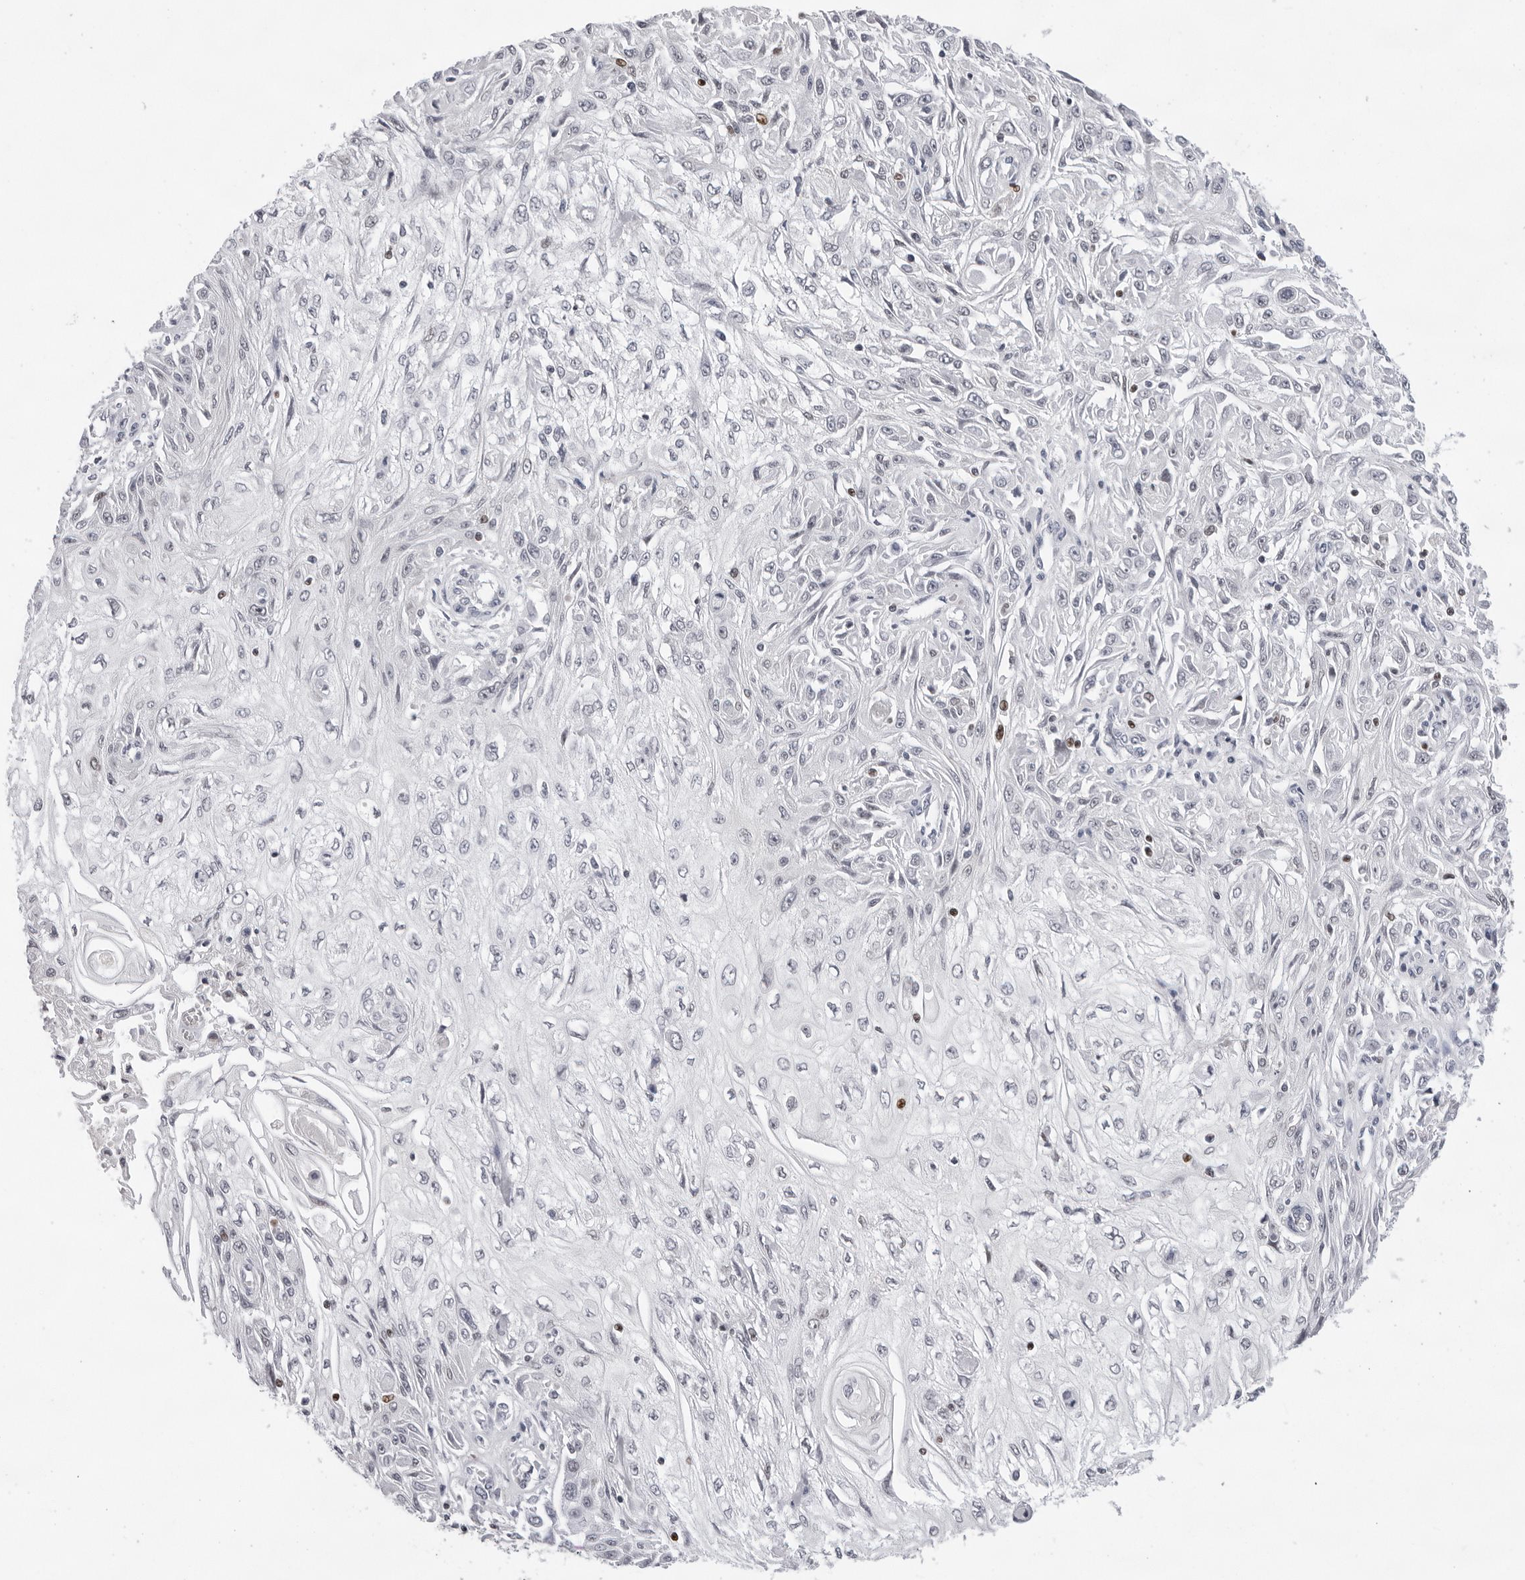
{"staining": {"intensity": "negative", "quantity": "none", "location": "none"}, "tissue": "skin cancer", "cell_type": "Tumor cells", "image_type": "cancer", "snomed": [{"axis": "morphology", "description": "Squamous cell carcinoma, NOS"}, {"axis": "morphology", "description": "Squamous cell carcinoma, metastatic, NOS"}, {"axis": "topography", "description": "Skin"}, {"axis": "topography", "description": "Lymph node"}], "caption": "IHC of squamous cell carcinoma (skin) reveals no staining in tumor cells. (DAB immunohistochemistry (IHC), high magnification).", "gene": "OGG1", "patient": {"sex": "male", "age": 75}}